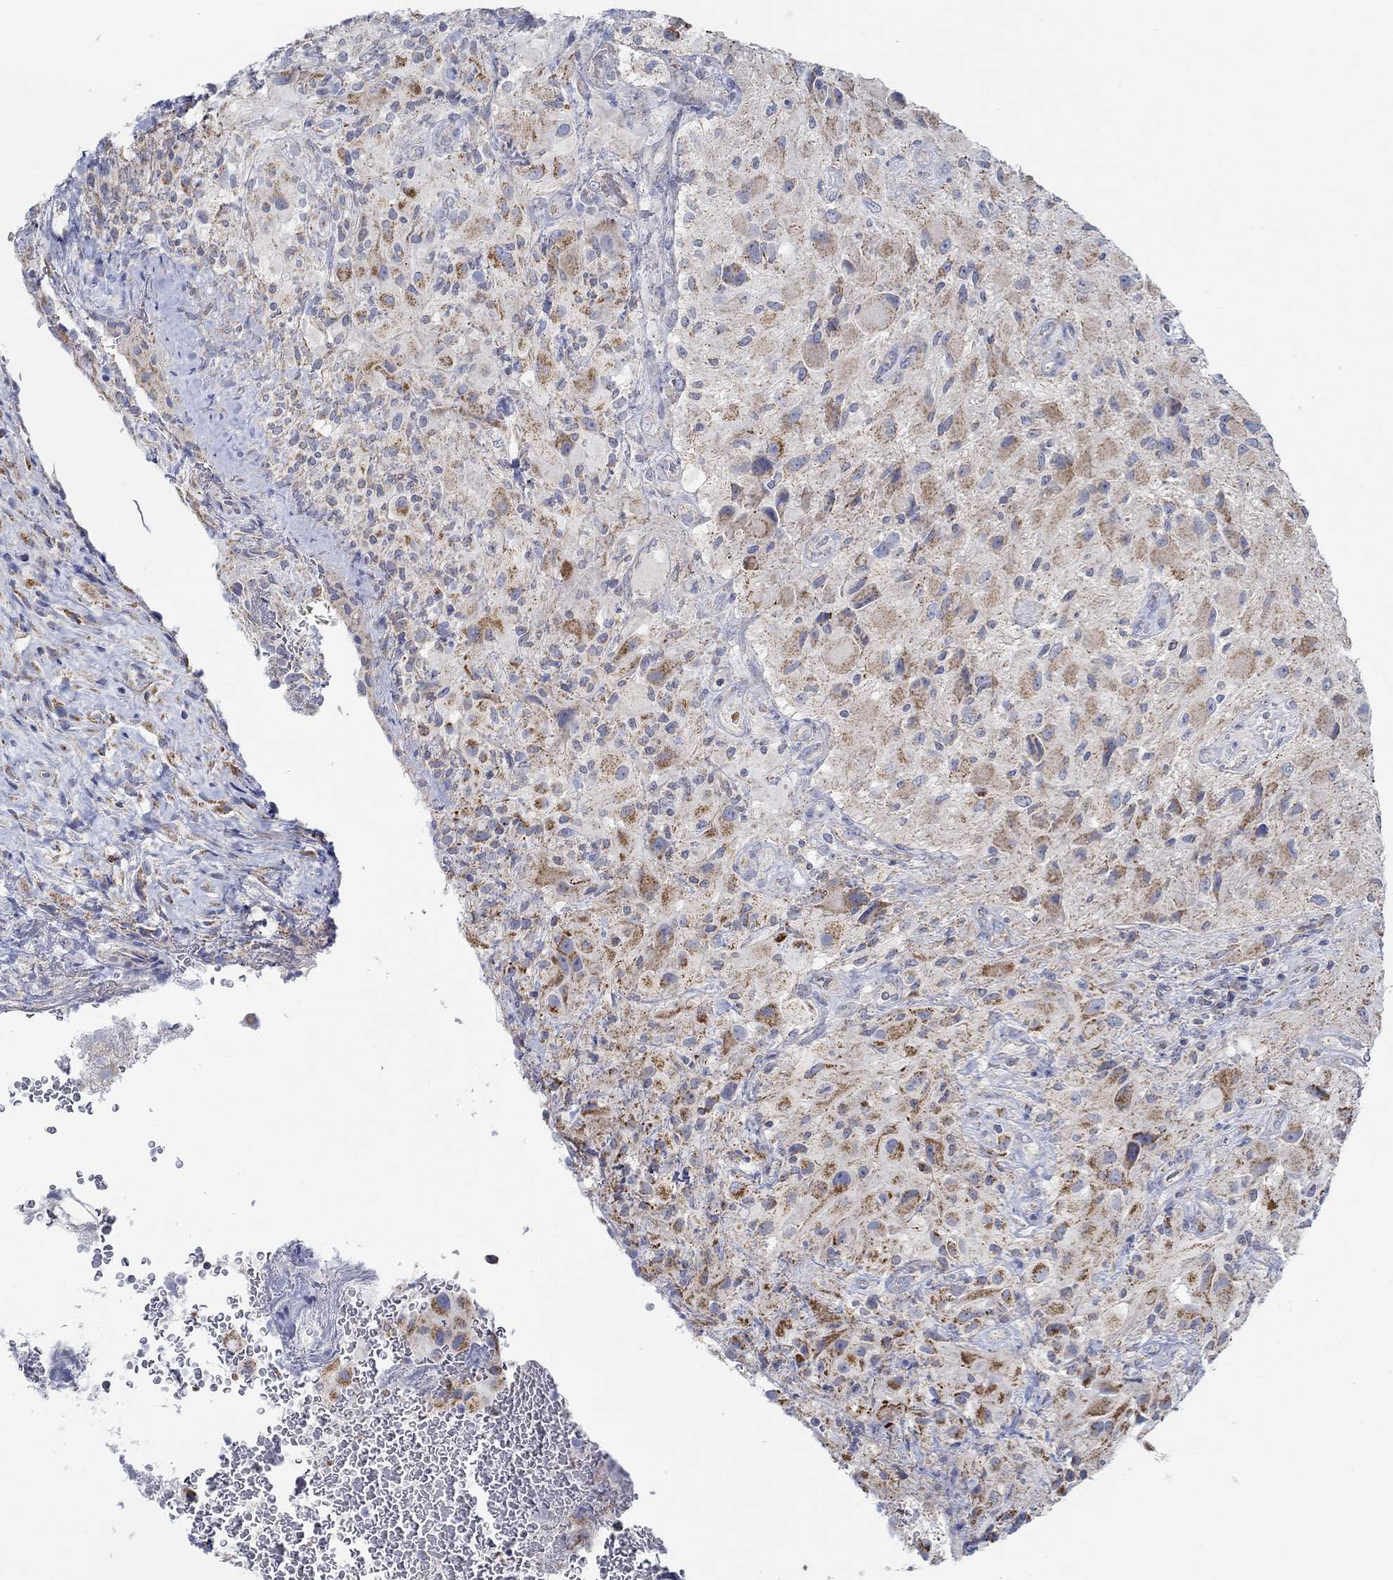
{"staining": {"intensity": "moderate", "quantity": "25%-75%", "location": "cytoplasmic/membranous"}, "tissue": "glioma", "cell_type": "Tumor cells", "image_type": "cancer", "snomed": [{"axis": "morphology", "description": "Glioma, malignant, High grade"}, {"axis": "topography", "description": "Cerebral cortex"}], "caption": "IHC (DAB) staining of human malignant glioma (high-grade) demonstrates moderate cytoplasmic/membranous protein expression in about 25%-75% of tumor cells. (Brightfield microscopy of DAB IHC at high magnification).", "gene": "GLOD5", "patient": {"sex": "male", "age": 35}}